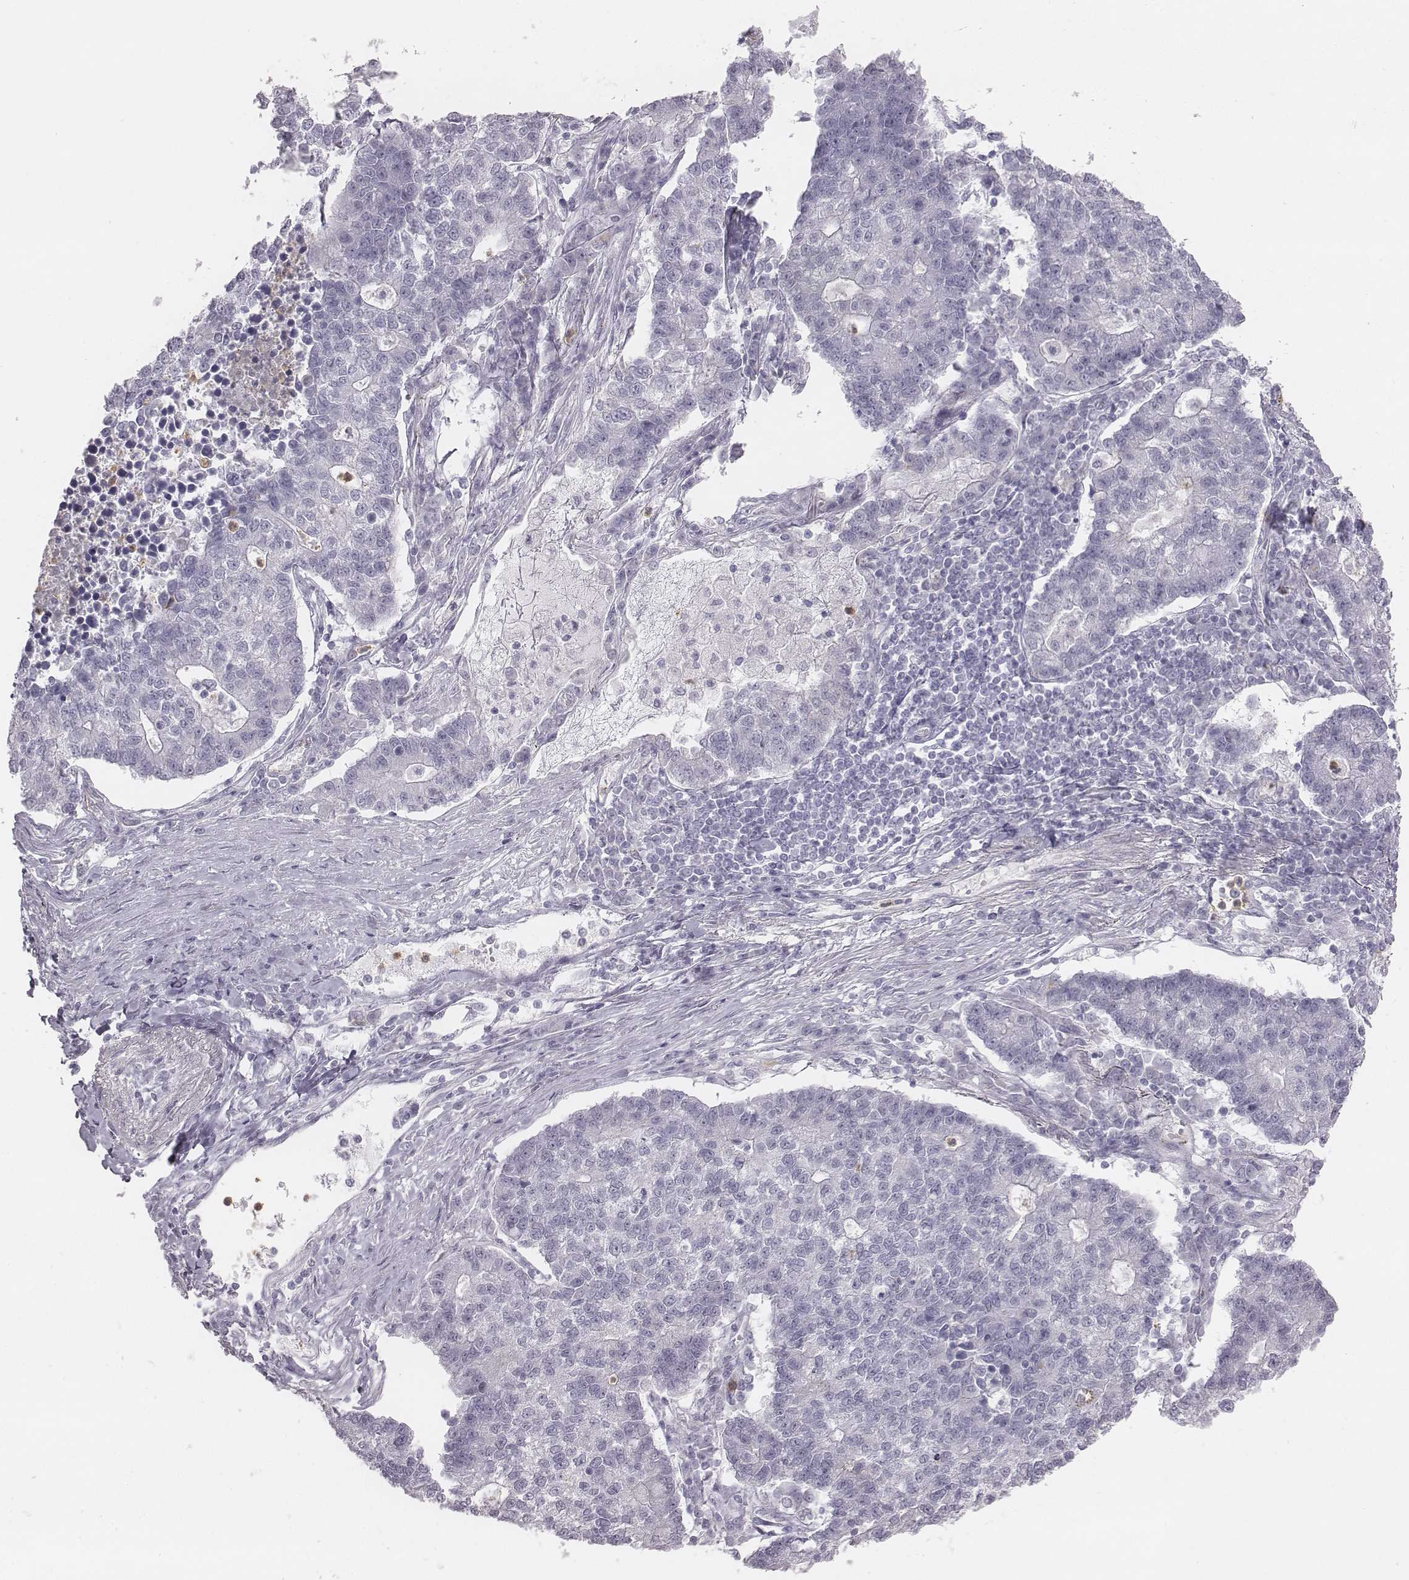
{"staining": {"intensity": "negative", "quantity": "none", "location": "none"}, "tissue": "lung cancer", "cell_type": "Tumor cells", "image_type": "cancer", "snomed": [{"axis": "morphology", "description": "Adenocarcinoma, NOS"}, {"axis": "topography", "description": "Lung"}], "caption": "Tumor cells show no significant expression in lung cancer (adenocarcinoma).", "gene": "KCNJ12", "patient": {"sex": "male", "age": 57}}